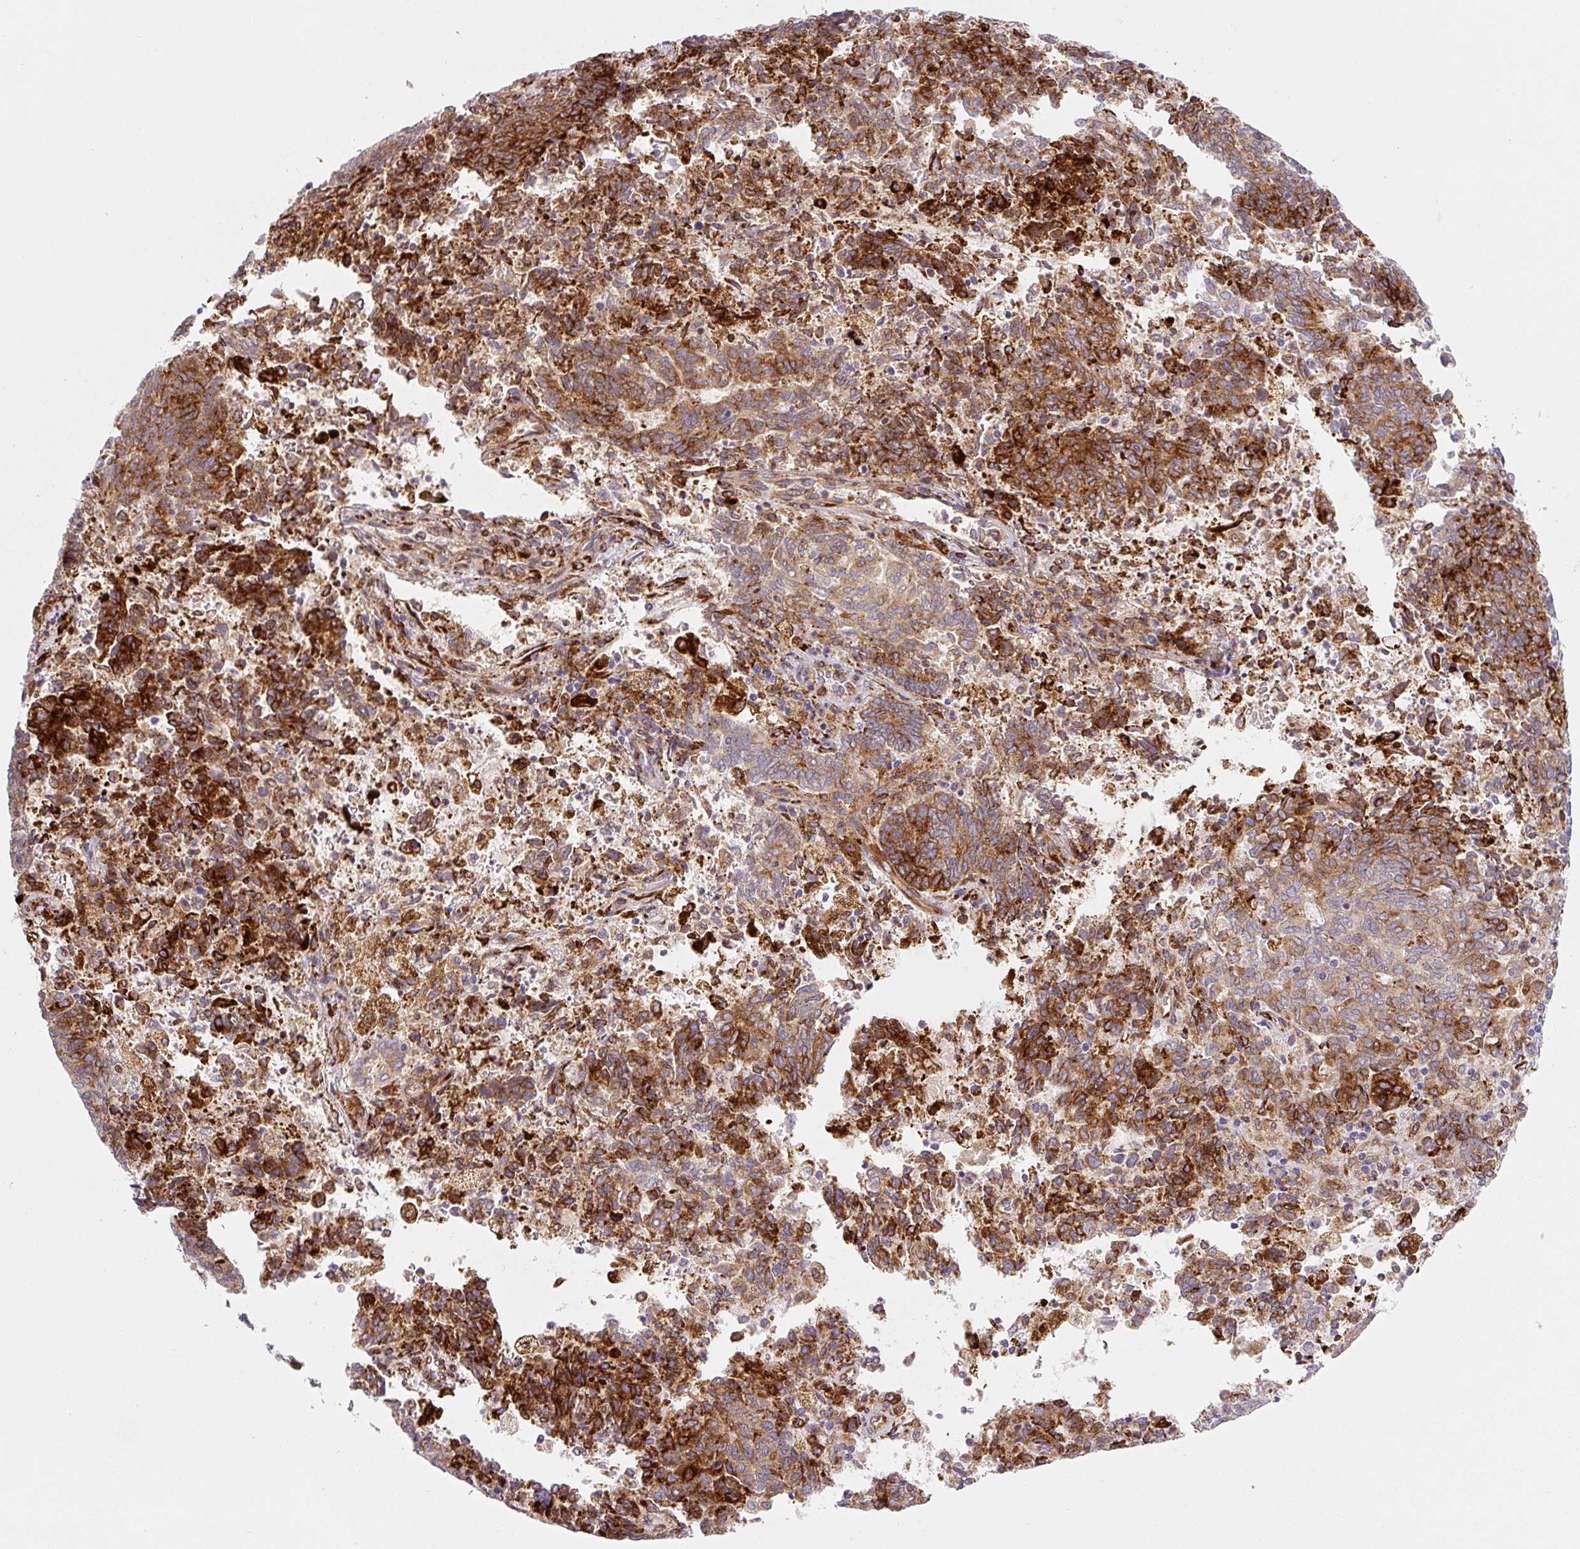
{"staining": {"intensity": "strong", "quantity": ">75%", "location": "cytoplasmic/membranous"}, "tissue": "endometrial cancer", "cell_type": "Tumor cells", "image_type": "cancer", "snomed": [{"axis": "morphology", "description": "Adenocarcinoma, NOS"}, {"axis": "topography", "description": "Endometrium"}], "caption": "IHC micrograph of neoplastic tissue: human endometrial adenocarcinoma stained using IHC reveals high levels of strong protein expression localized specifically in the cytoplasmic/membranous of tumor cells, appearing as a cytoplasmic/membranous brown color.", "gene": "DISP3", "patient": {"sex": "female", "age": 80}}